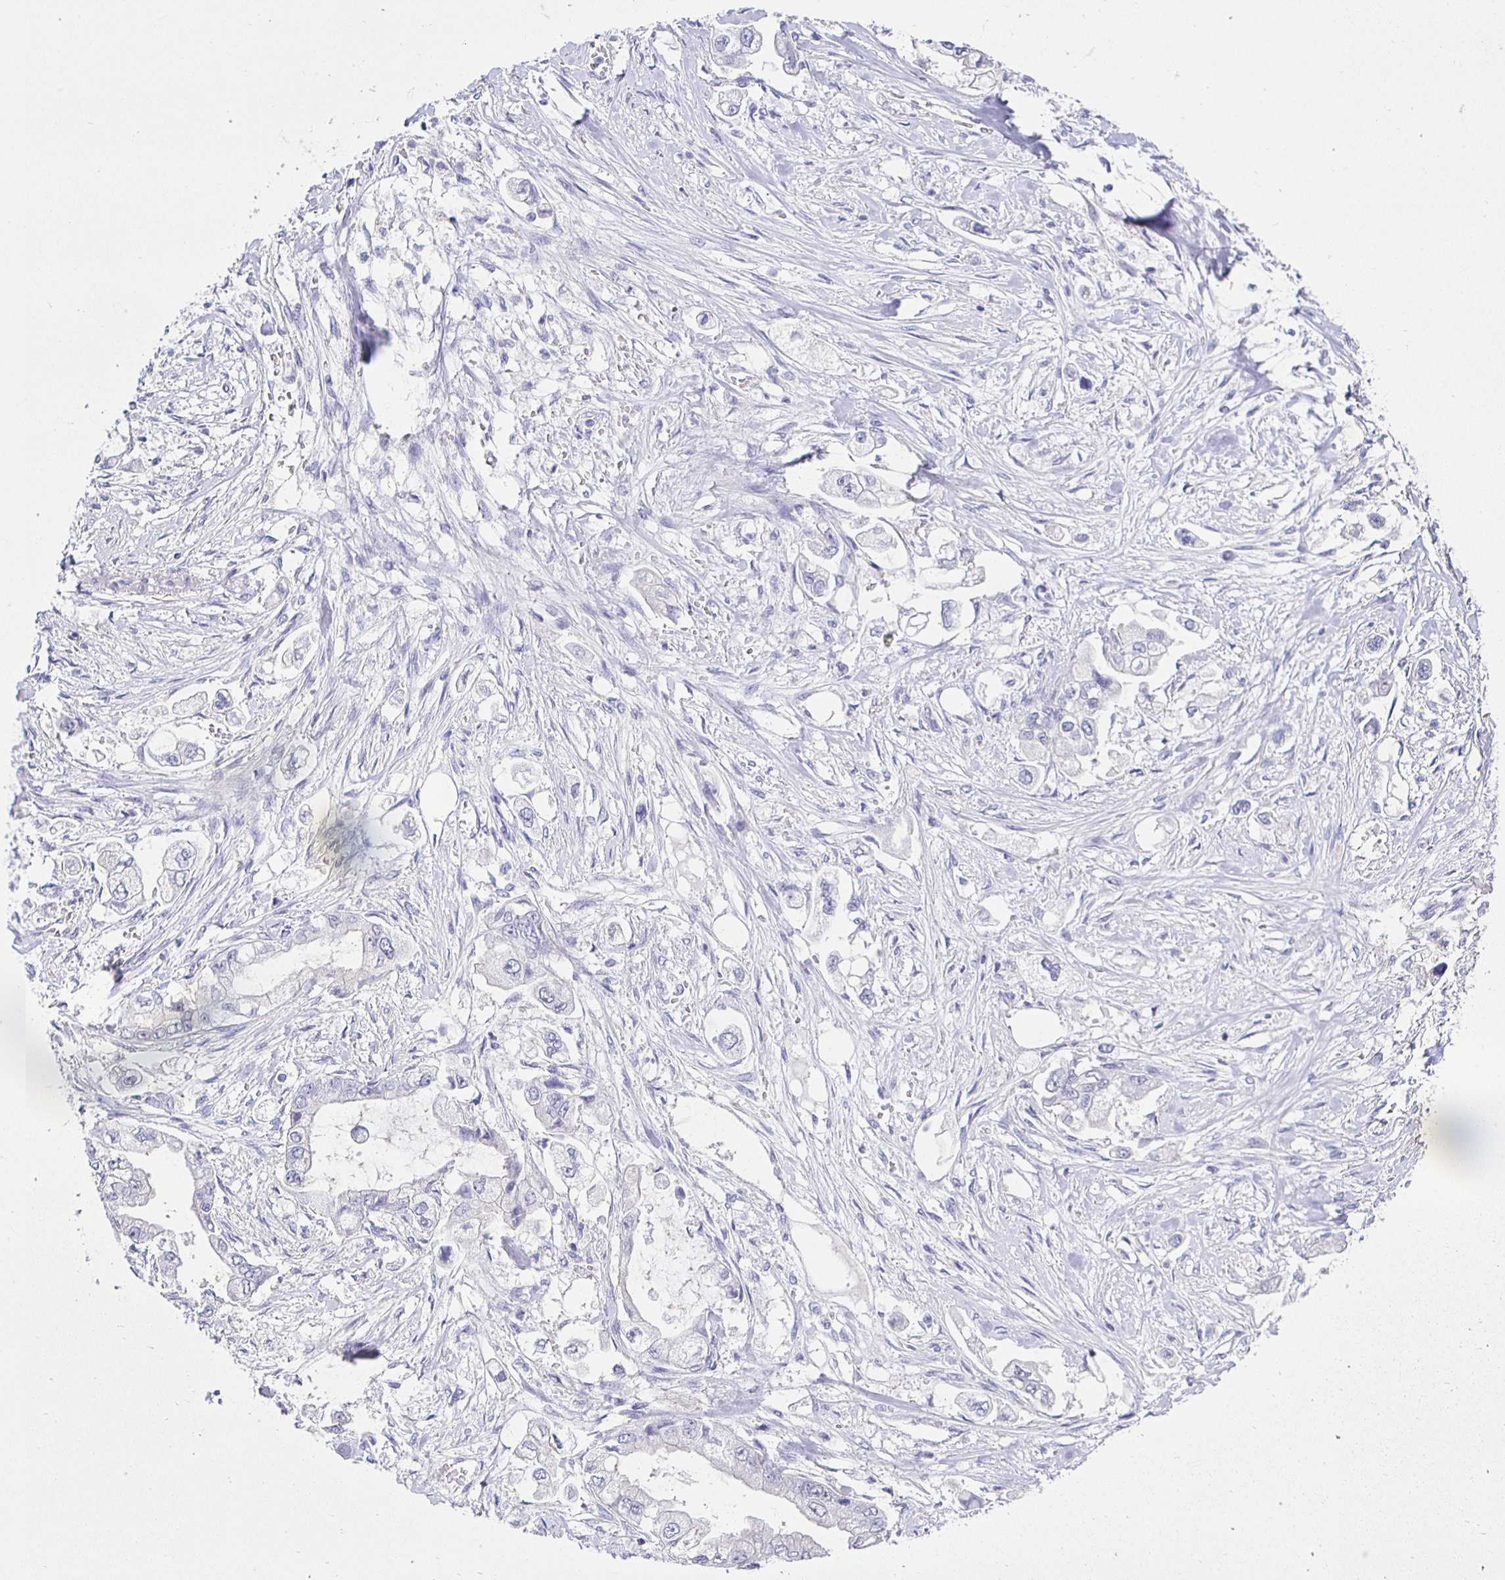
{"staining": {"intensity": "negative", "quantity": "none", "location": "none"}, "tissue": "stomach cancer", "cell_type": "Tumor cells", "image_type": "cancer", "snomed": [{"axis": "morphology", "description": "Adenocarcinoma, NOS"}, {"axis": "topography", "description": "Stomach"}], "caption": "Immunohistochemistry micrograph of human stomach cancer stained for a protein (brown), which reveals no staining in tumor cells.", "gene": "HSPA4L", "patient": {"sex": "male", "age": 62}}